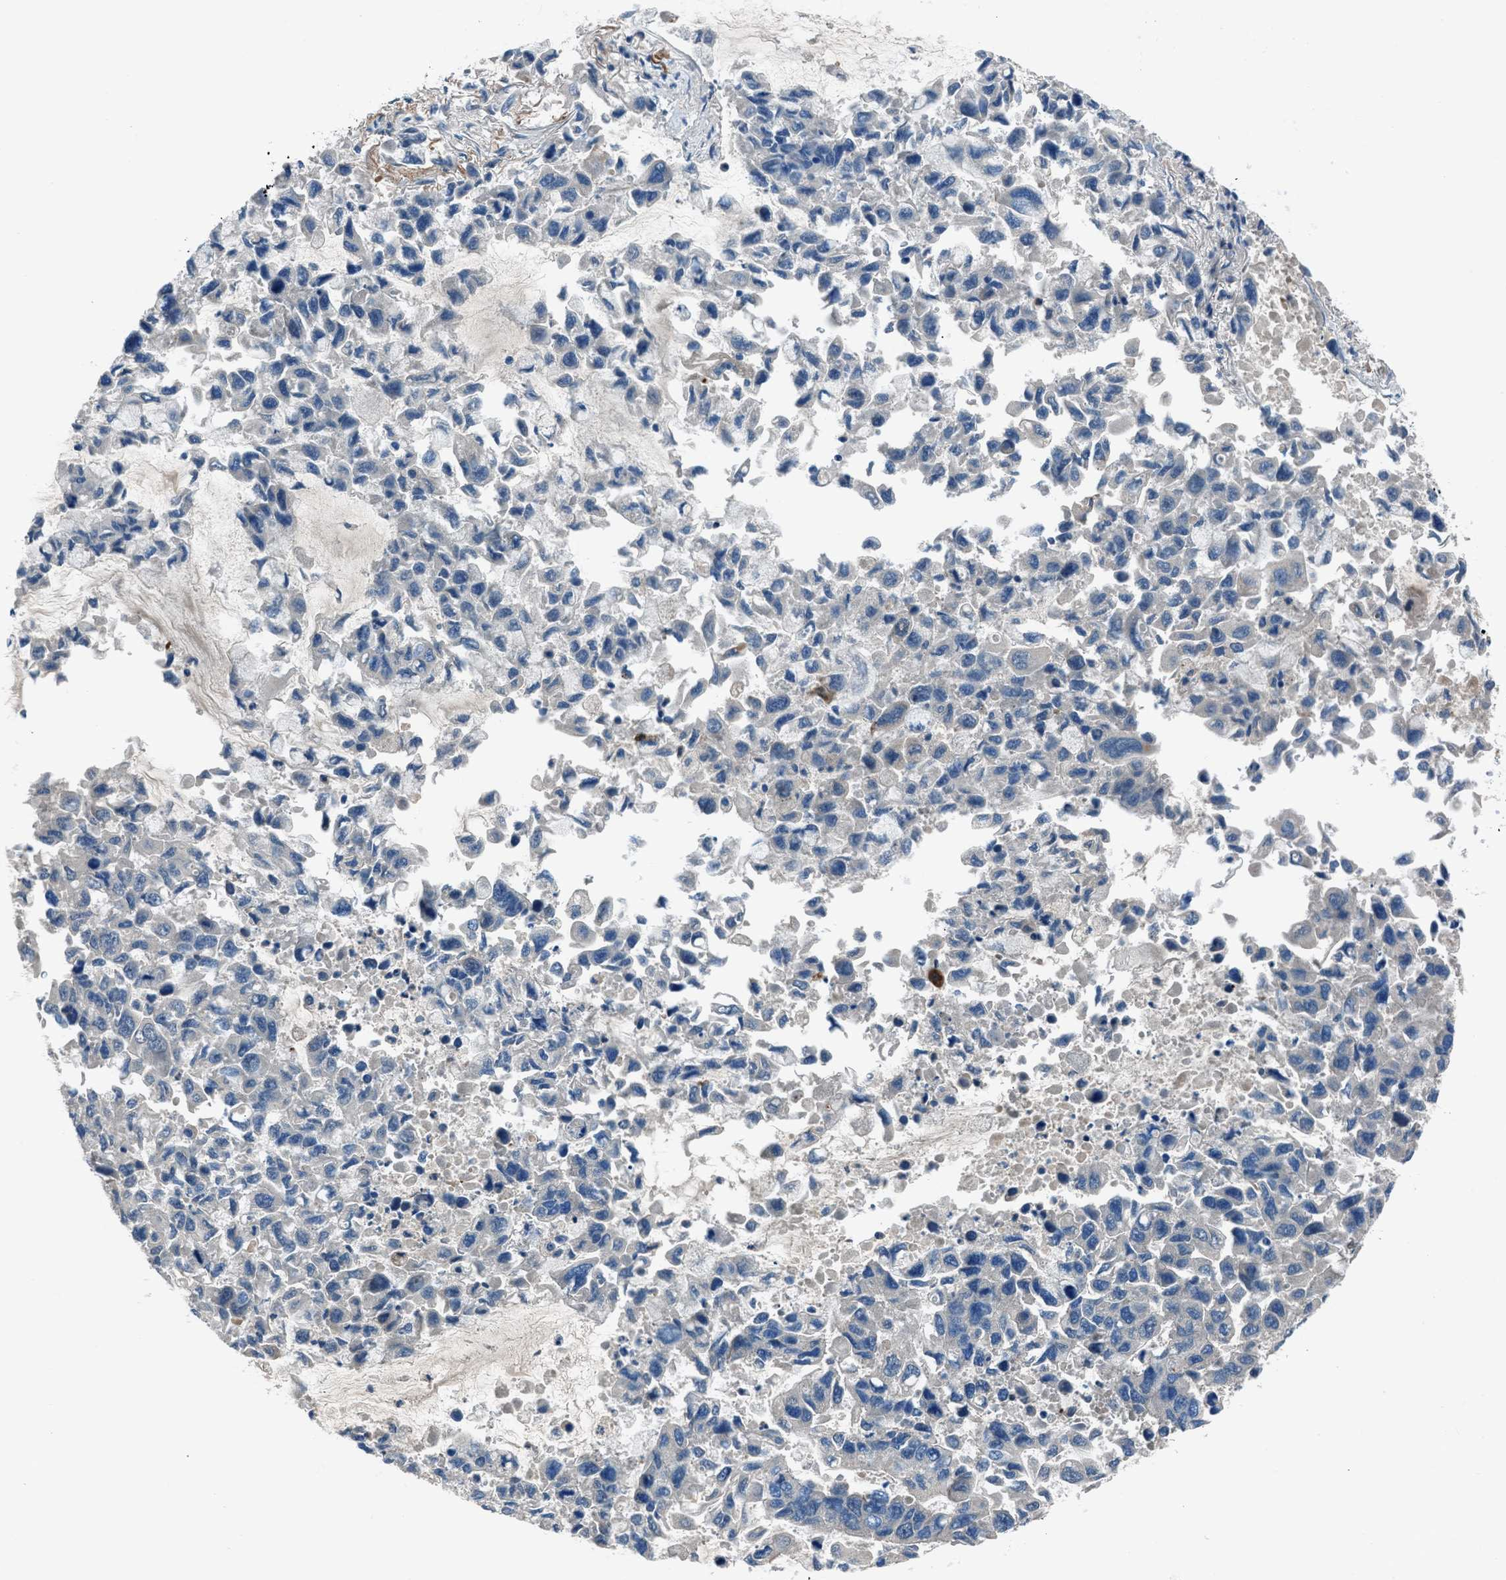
{"staining": {"intensity": "negative", "quantity": "none", "location": "none"}, "tissue": "lung cancer", "cell_type": "Tumor cells", "image_type": "cancer", "snomed": [{"axis": "morphology", "description": "Adenocarcinoma, NOS"}, {"axis": "topography", "description": "Lung"}], "caption": "Immunohistochemistry of human lung cancer displays no expression in tumor cells. (Brightfield microscopy of DAB IHC at high magnification).", "gene": "SLC38A6", "patient": {"sex": "male", "age": 64}}